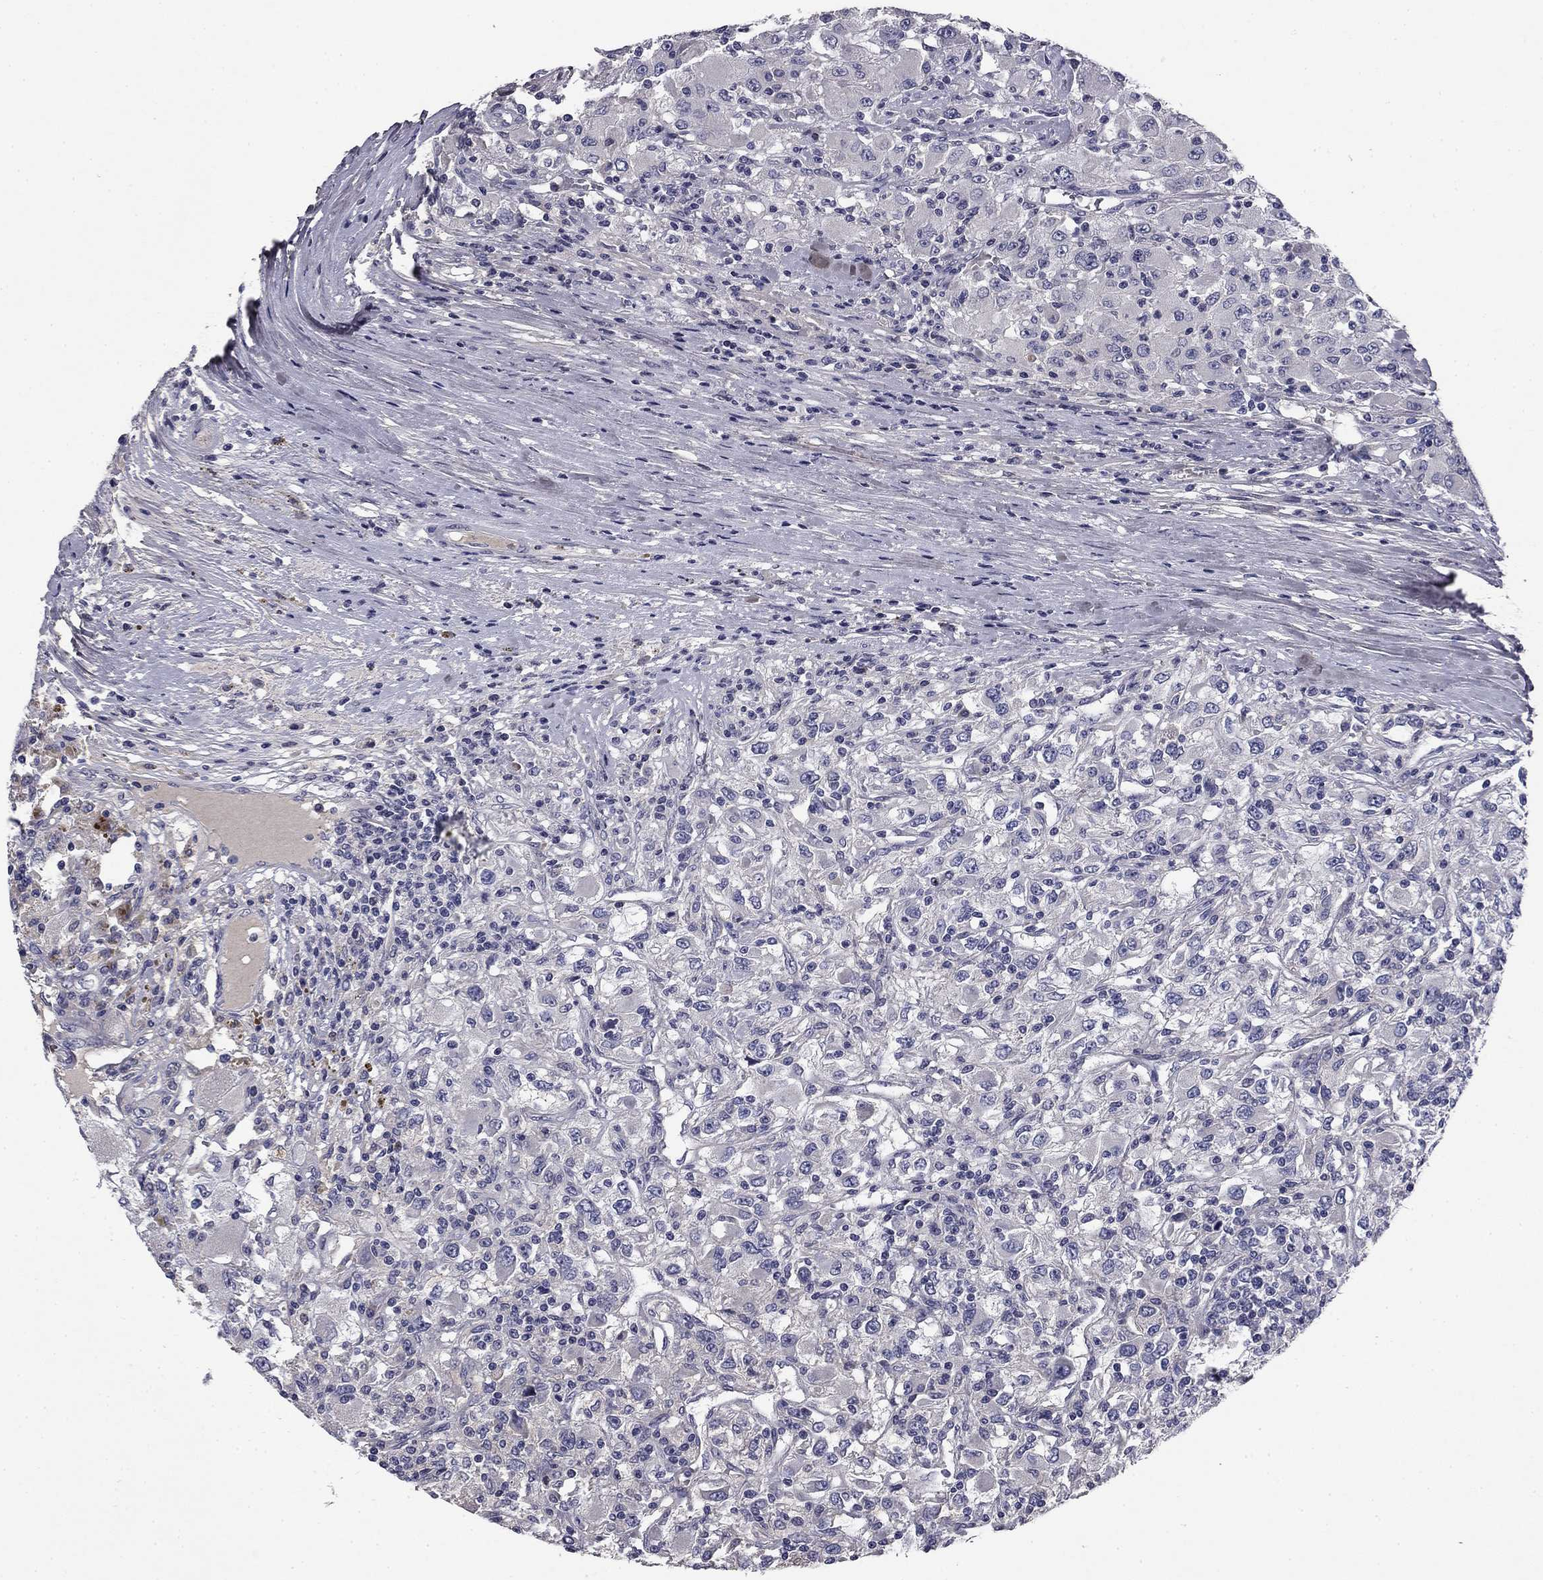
{"staining": {"intensity": "negative", "quantity": "none", "location": "none"}, "tissue": "renal cancer", "cell_type": "Tumor cells", "image_type": "cancer", "snomed": [{"axis": "morphology", "description": "Adenocarcinoma, NOS"}, {"axis": "topography", "description": "Kidney"}], "caption": "Immunohistochemistry image of human adenocarcinoma (renal) stained for a protein (brown), which exhibits no expression in tumor cells.", "gene": "COL2A1", "patient": {"sex": "female", "age": 67}}